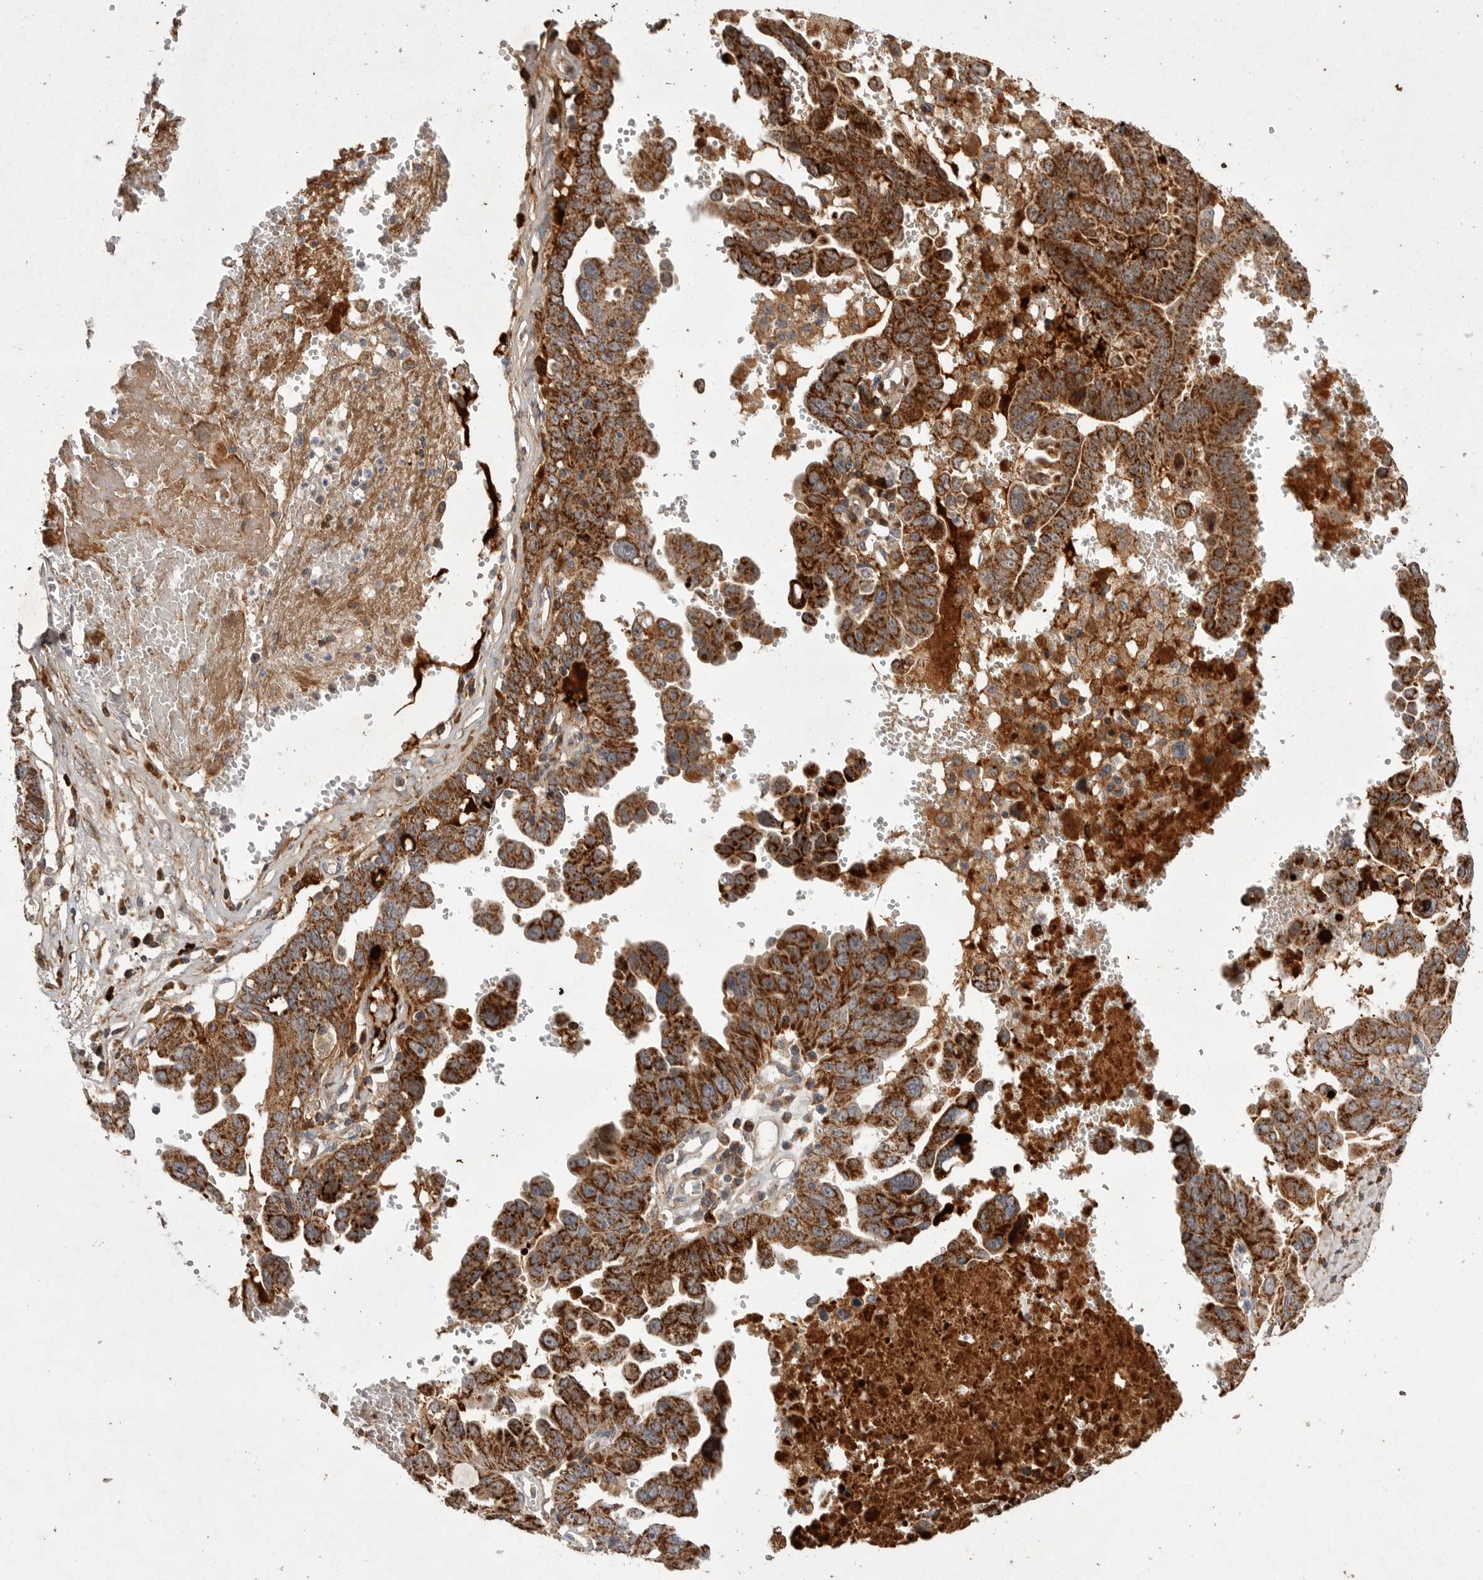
{"staining": {"intensity": "strong", "quantity": ">75%", "location": "cytoplasmic/membranous"}, "tissue": "ovarian cancer", "cell_type": "Tumor cells", "image_type": "cancer", "snomed": [{"axis": "morphology", "description": "Carcinoma, endometroid"}, {"axis": "topography", "description": "Ovary"}], "caption": "Ovarian endometroid carcinoma stained for a protein shows strong cytoplasmic/membranous positivity in tumor cells.", "gene": "KYAT3", "patient": {"sex": "female", "age": 62}}